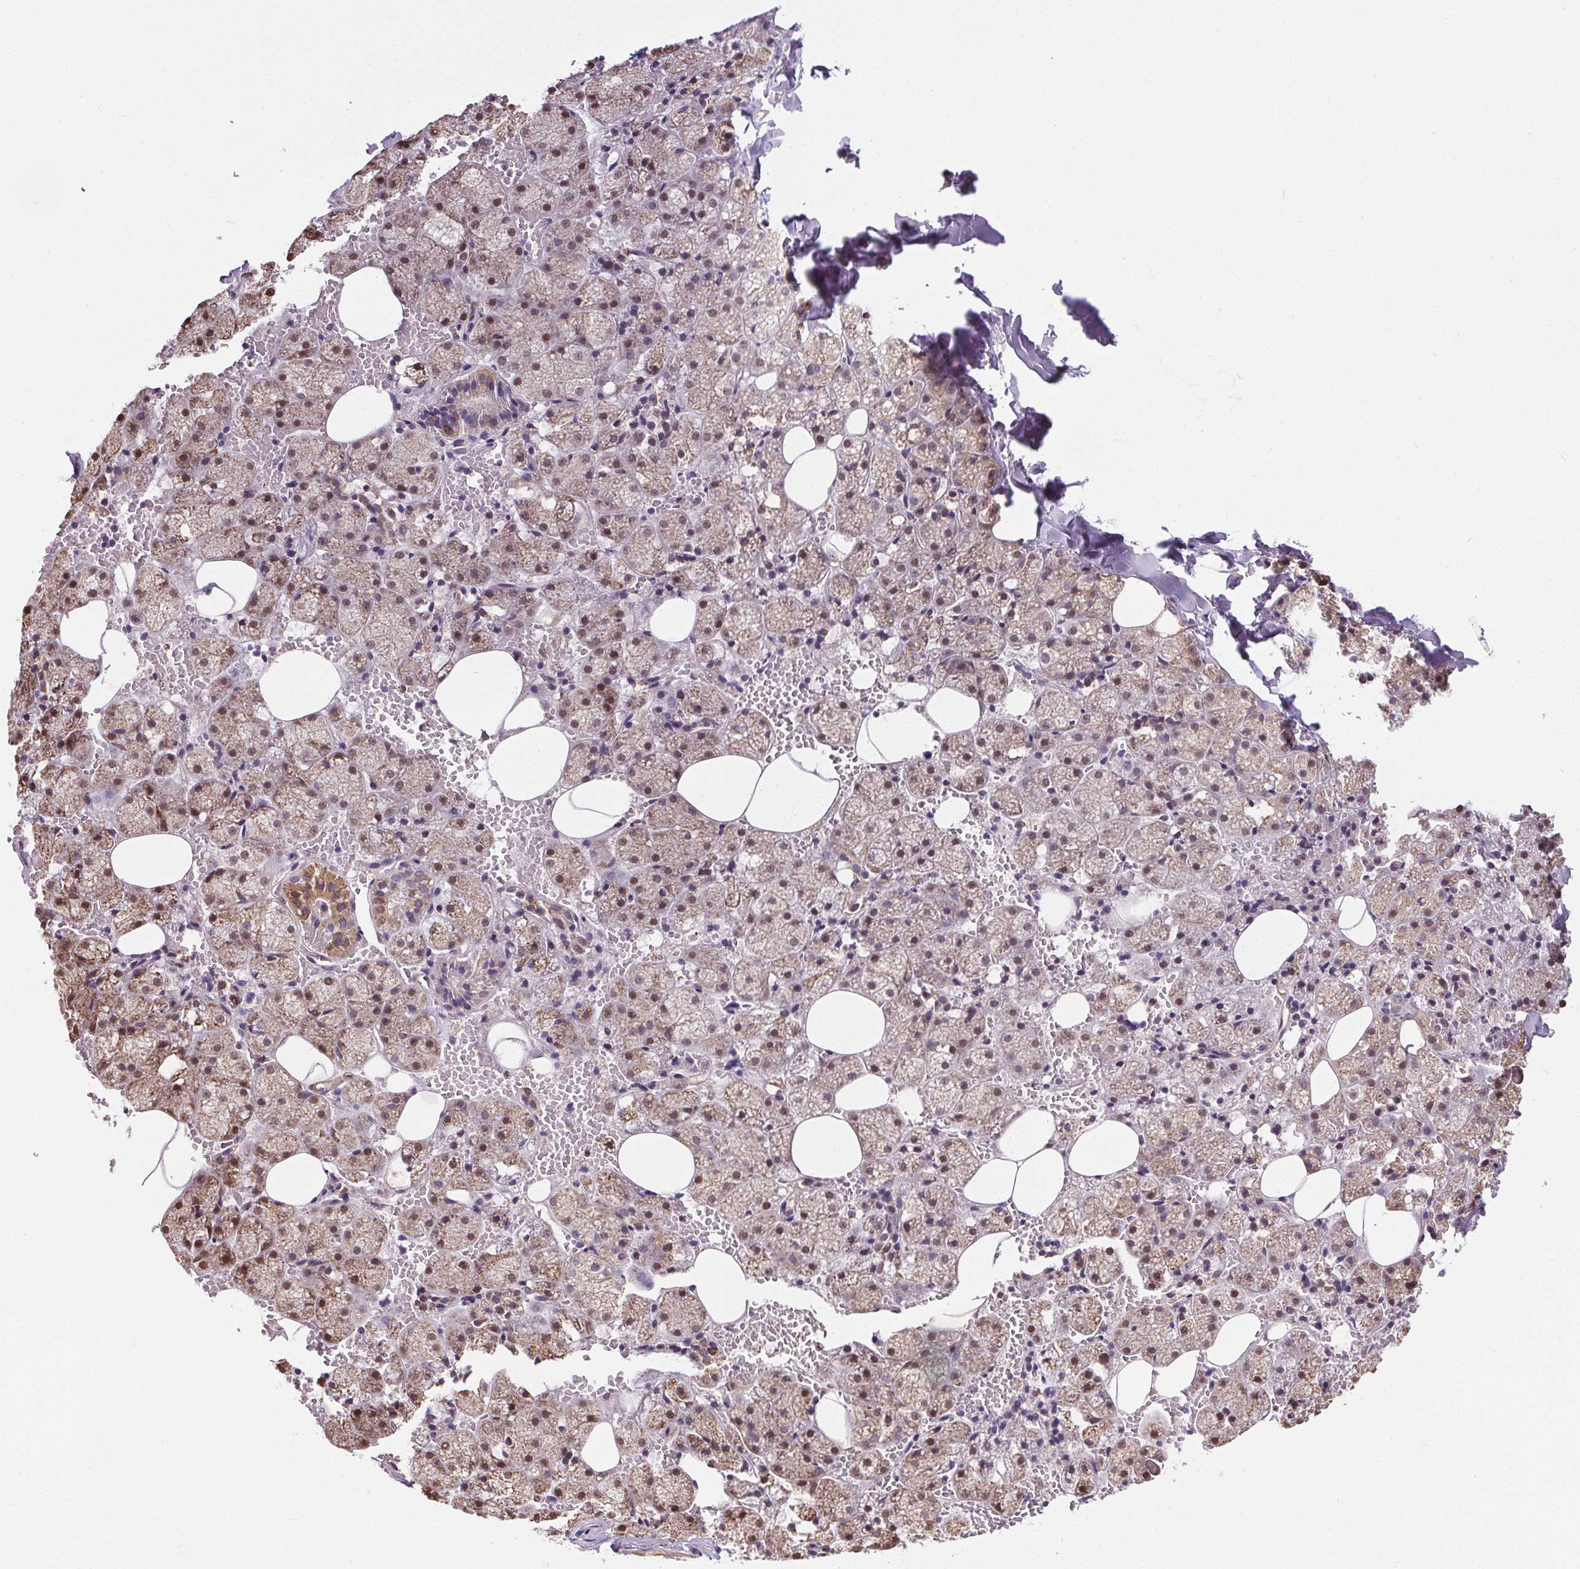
{"staining": {"intensity": "moderate", "quantity": ">75%", "location": "cytoplasmic/membranous,nuclear"}, "tissue": "salivary gland", "cell_type": "Glandular cells", "image_type": "normal", "snomed": [{"axis": "morphology", "description": "Normal tissue, NOS"}, {"axis": "topography", "description": "Salivary gland"}, {"axis": "topography", "description": "Peripheral nerve tissue"}], "caption": "Salivary gland stained with DAB (3,3'-diaminobenzidine) immunohistochemistry shows medium levels of moderate cytoplasmic/membranous,nuclear positivity in about >75% of glandular cells. (brown staining indicates protein expression, while blue staining denotes nuclei).", "gene": "ZNF548", "patient": {"sex": "male", "age": 38}}